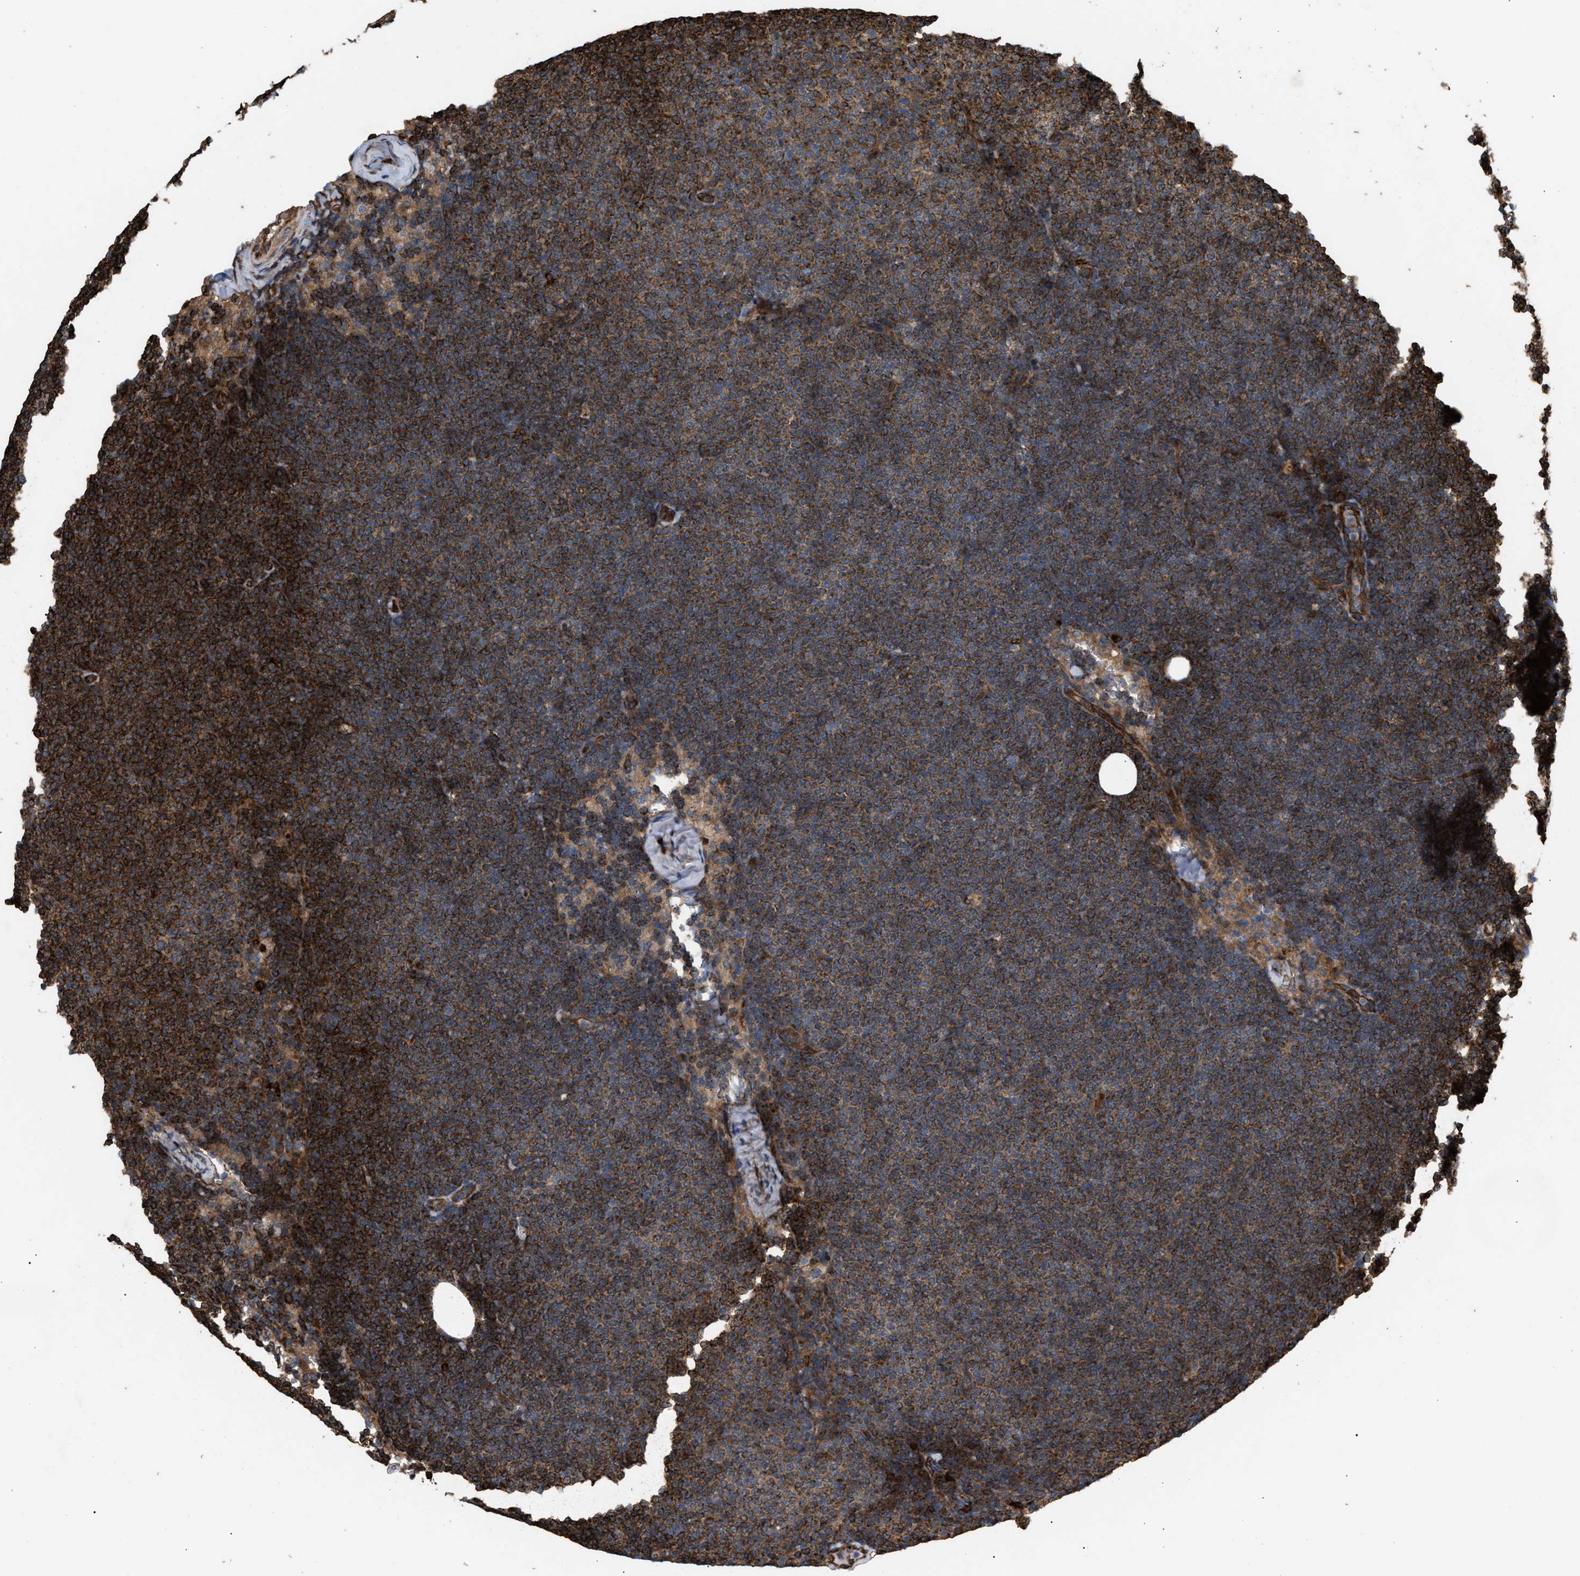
{"staining": {"intensity": "strong", "quantity": ">75%", "location": "cytoplasmic/membranous"}, "tissue": "lymphoma", "cell_type": "Tumor cells", "image_type": "cancer", "snomed": [{"axis": "morphology", "description": "Malignant lymphoma, non-Hodgkin's type, Low grade"}, {"axis": "topography", "description": "Lymph node"}], "caption": "The micrograph demonstrates immunohistochemical staining of low-grade malignant lymphoma, non-Hodgkin's type. There is strong cytoplasmic/membranous positivity is identified in approximately >75% of tumor cells.", "gene": "GCC1", "patient": {"sex": "female", "age": 53}}